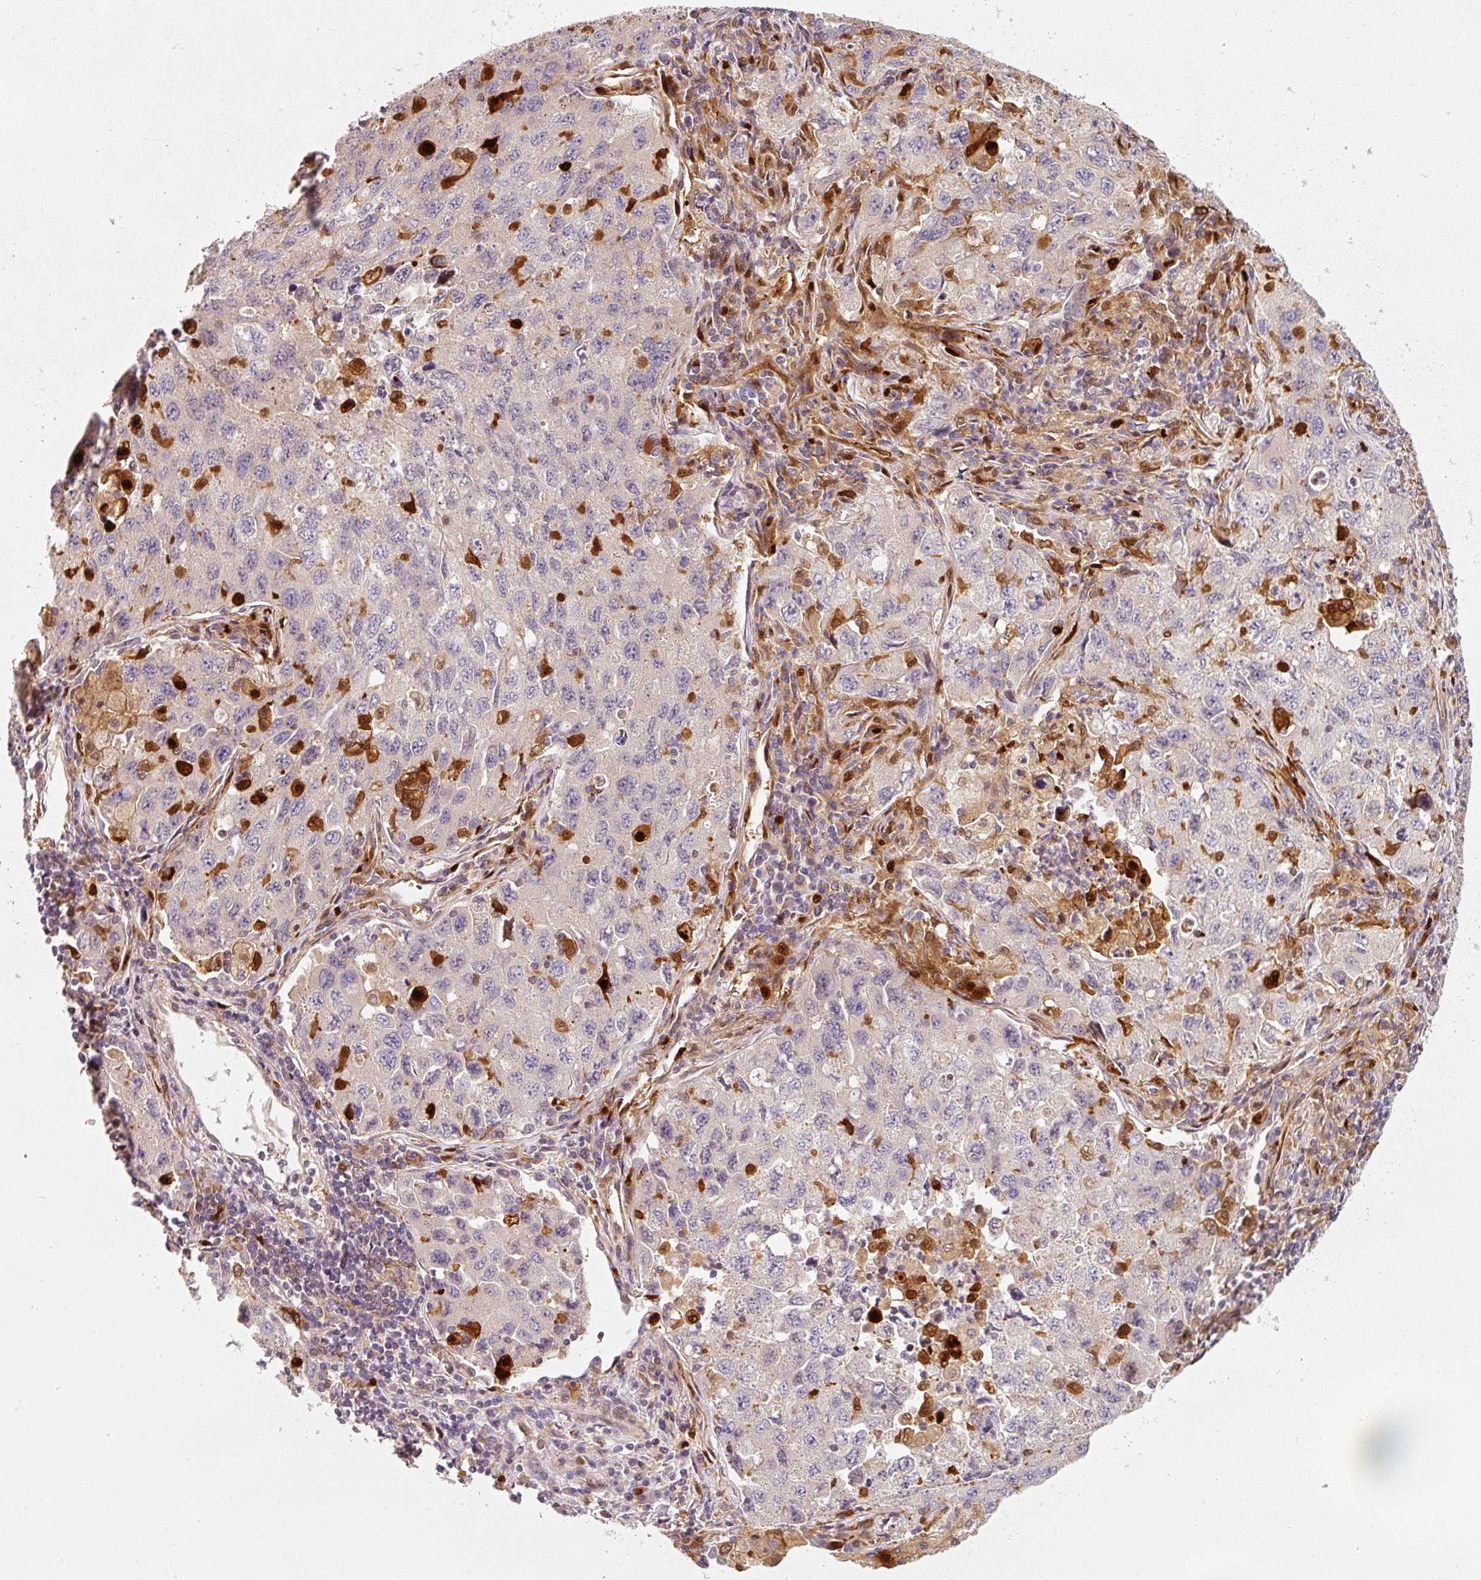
{"staining": {"intensity": "negative", "quantity": "none", "location": "none"}, "tissue": "lung cancer", "cell_type": "Tumor cells", "image_type": "cancer", "snomed": [{"axis": "morphology", "description": "Adenocarcinoma, NOS"}, {"axis": "topography", "description": "Lung"}], "caption": "Micrograph shows no significant protein staining in tumor cells of lung cancer (adenocarcinoma).", "gene": "IQGAP2", "patient": {"sex": "female", "age": 57}}